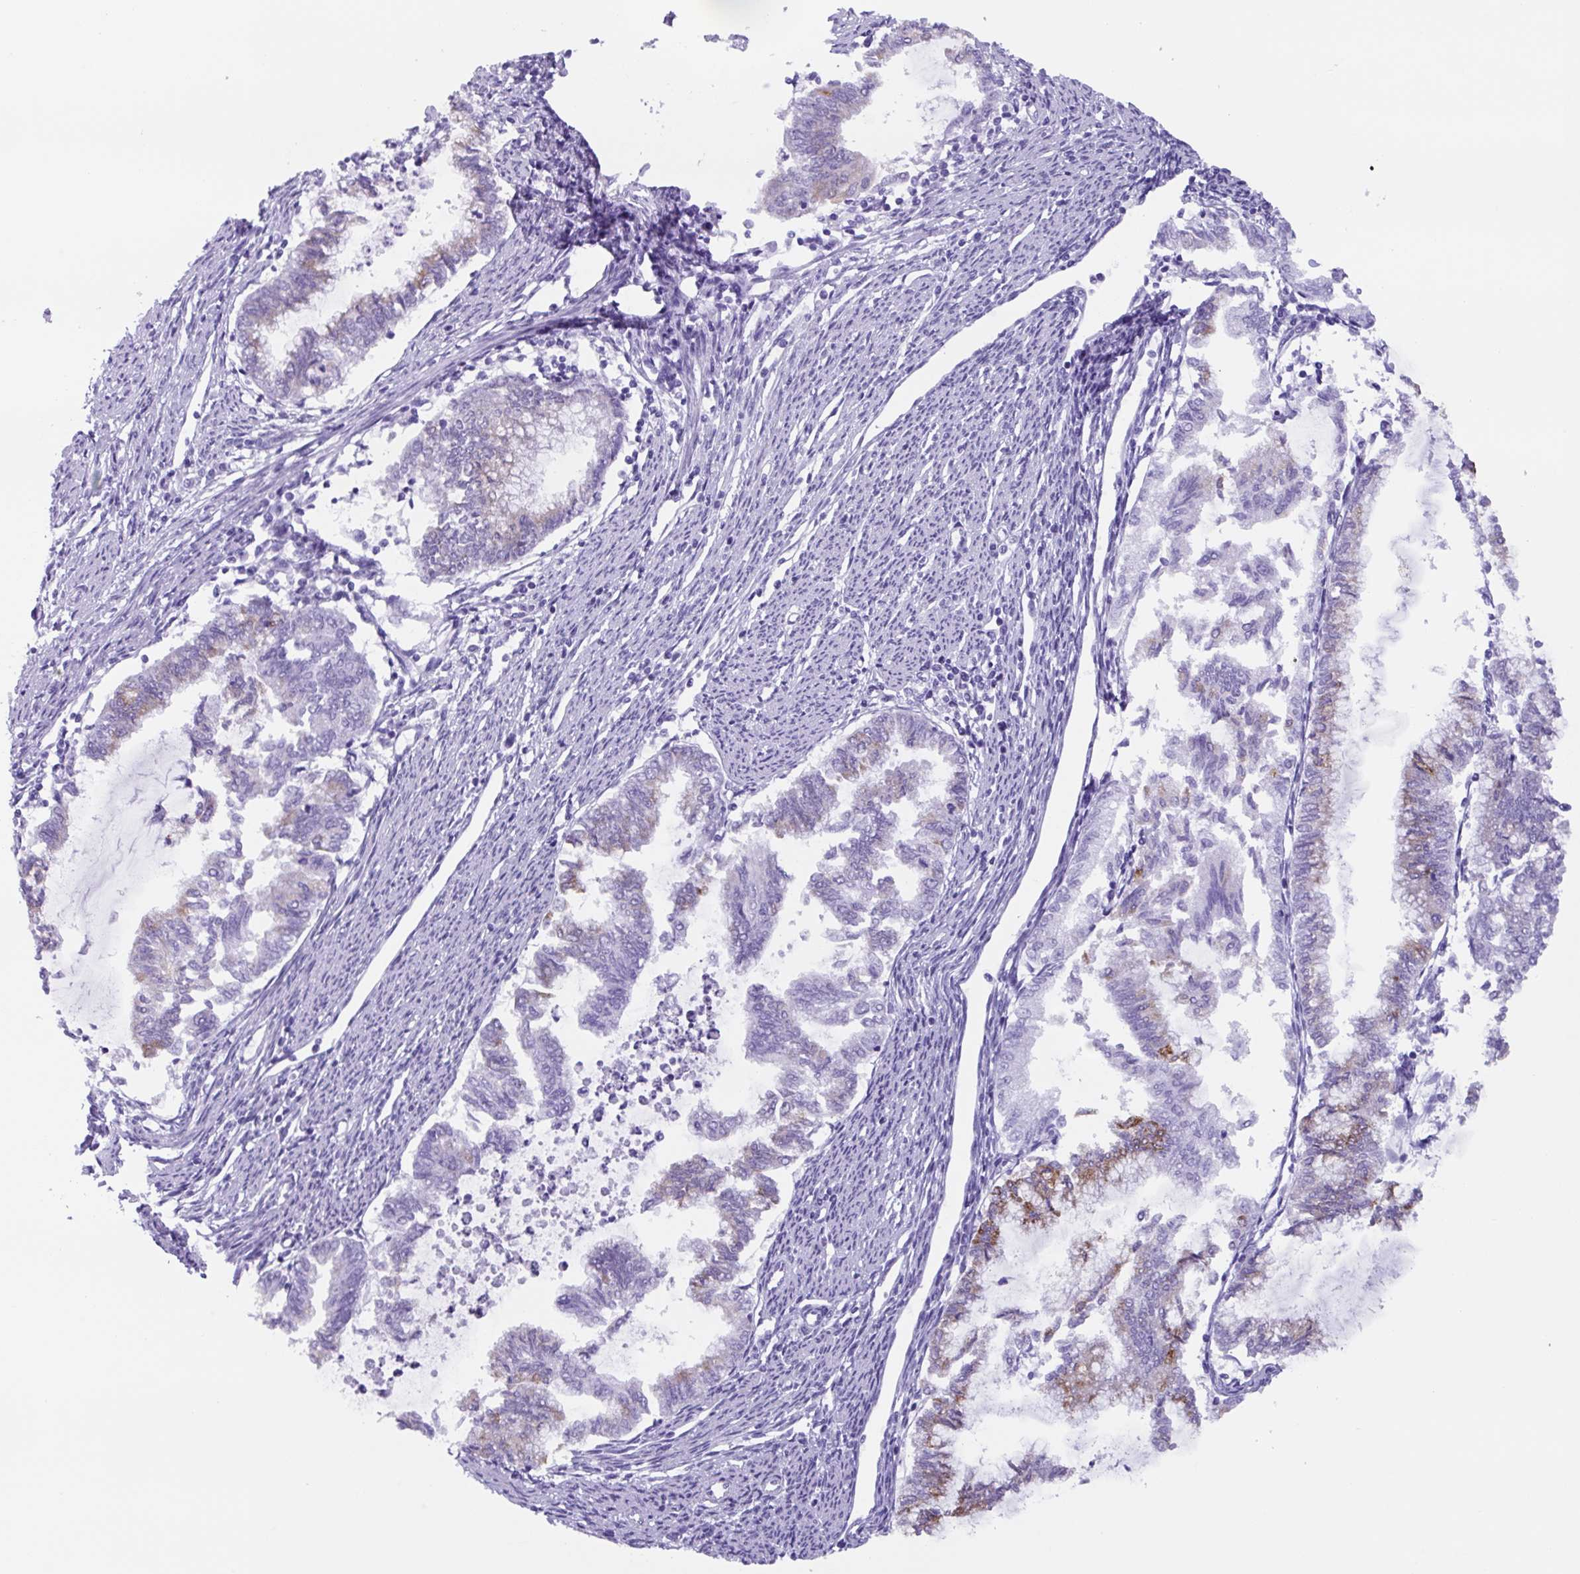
{"staining": {"intensity": "moderate", "quantity": "<25%", "location": "cytoplasmic/membranous"}, "tissue": "endometrial cancer", "cell_type": "Tumor cells", "image_type": "cancer", "snomed": [{"axis": "morphology", "description": "Adenocarcinoma, NOS"}, {"axis": "topography", "description": "Endometrium"}], "caption": "About <25% of tumor cells in adenocarcinoma (endometrial) exhibit moderate cytoplasmic/membranous protein staining as visualized by brown immunohistochemical staining.", "gene": "TNFRSF8", "patient": {"sex": "female", "age": 79}}